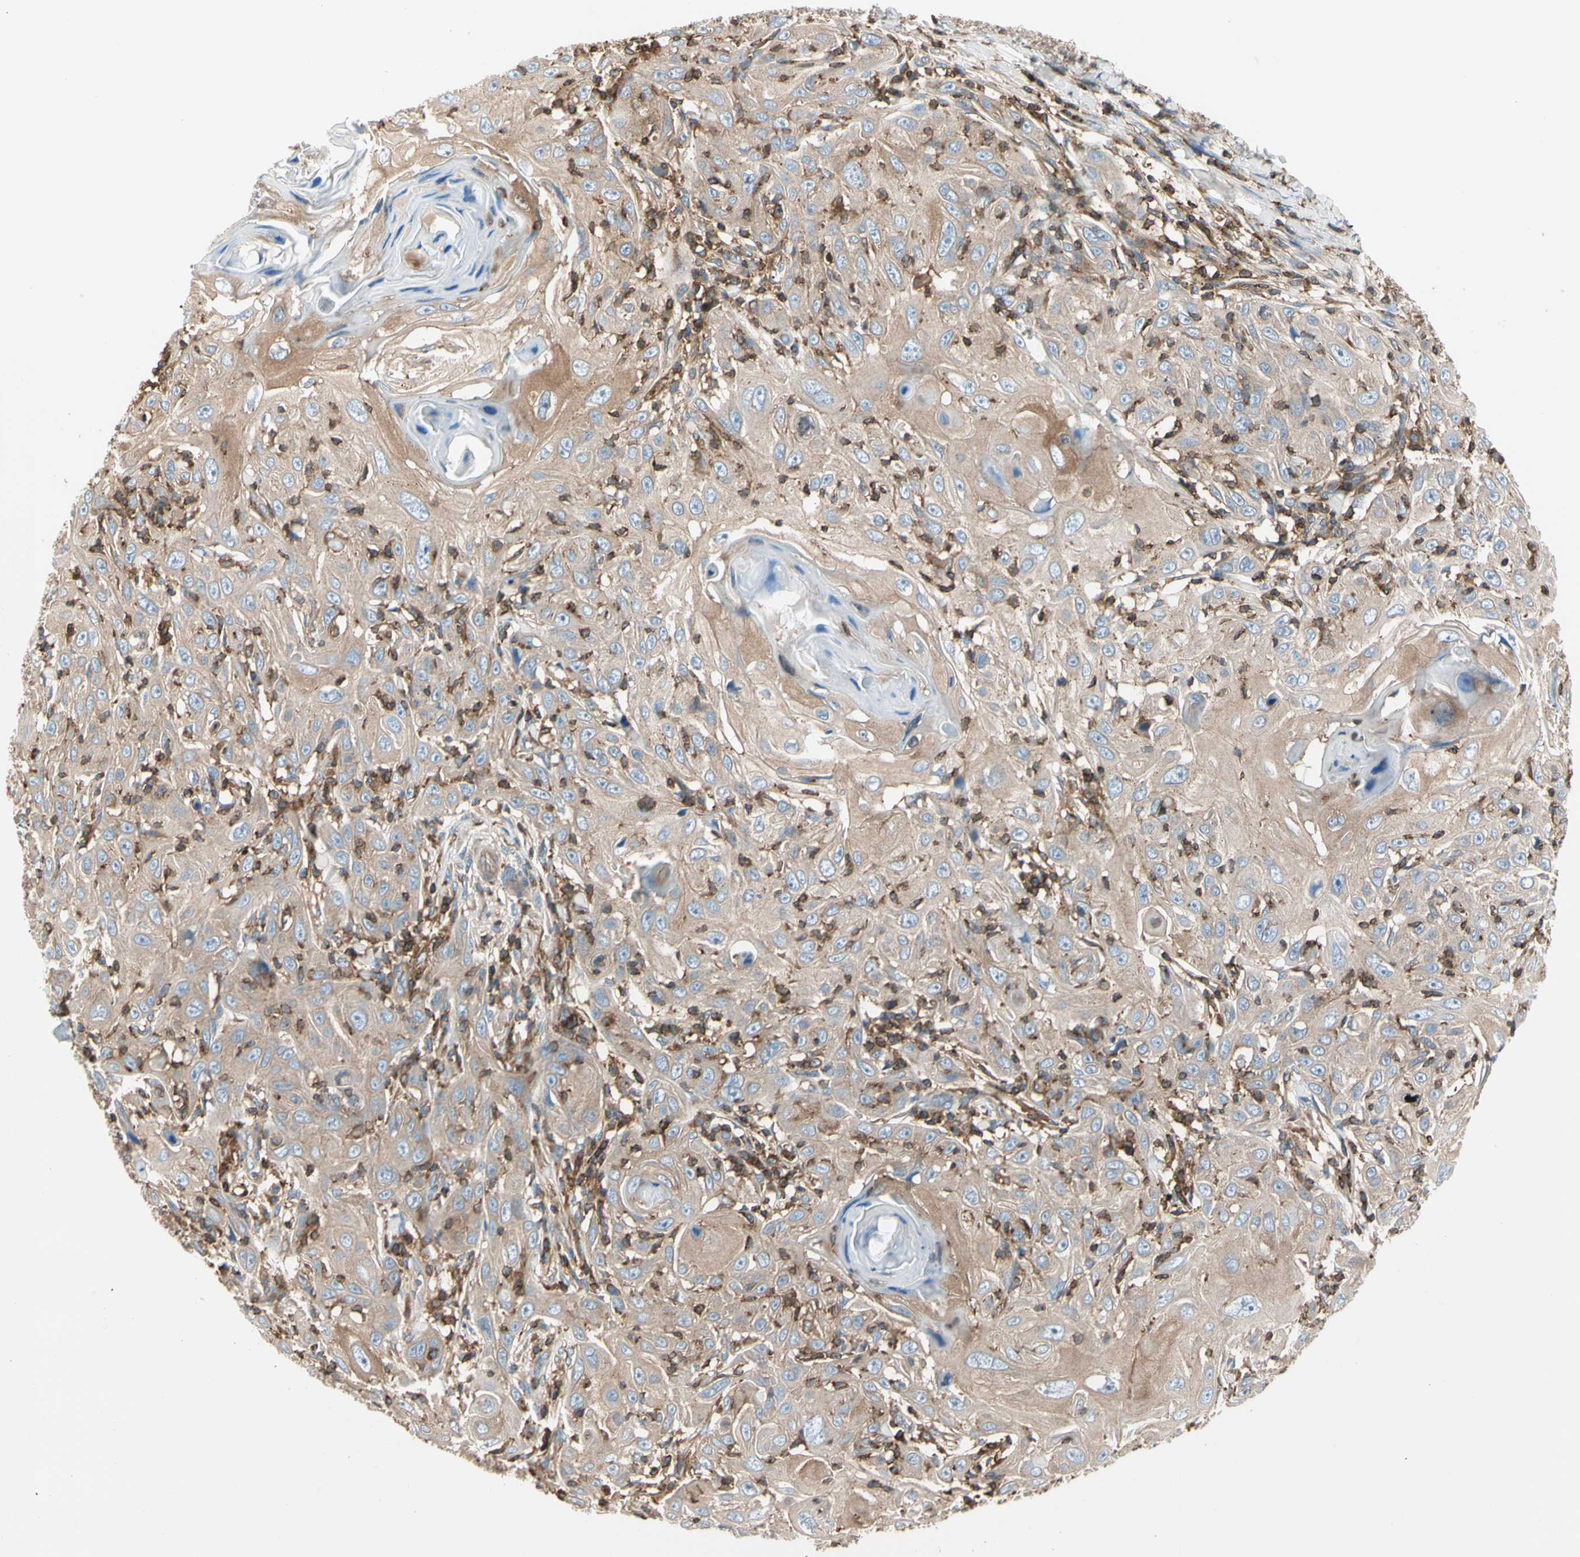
{"staining": {"intensity": "weak", "quantity": ">75%", "location": "cytoplasmic/membranous"}, "tissue": "skin cancer", "cell_type": "Tumor cells", "image_type": "cancer", "snomed": [{"axis": "morphology", "description": "Squamous cell carcinoma, NOS"}, {"axis": "topography", "description": "Skin"}], "caption": "Immunohistochemical staining of skin cancer (squamous cell carcinoma) displays weak cytoplasmic/membranous protein staining in approximately >75% of tumor cells.", "gene": "CAPZA2", "patient": {"sex": "female", "age": 88}}